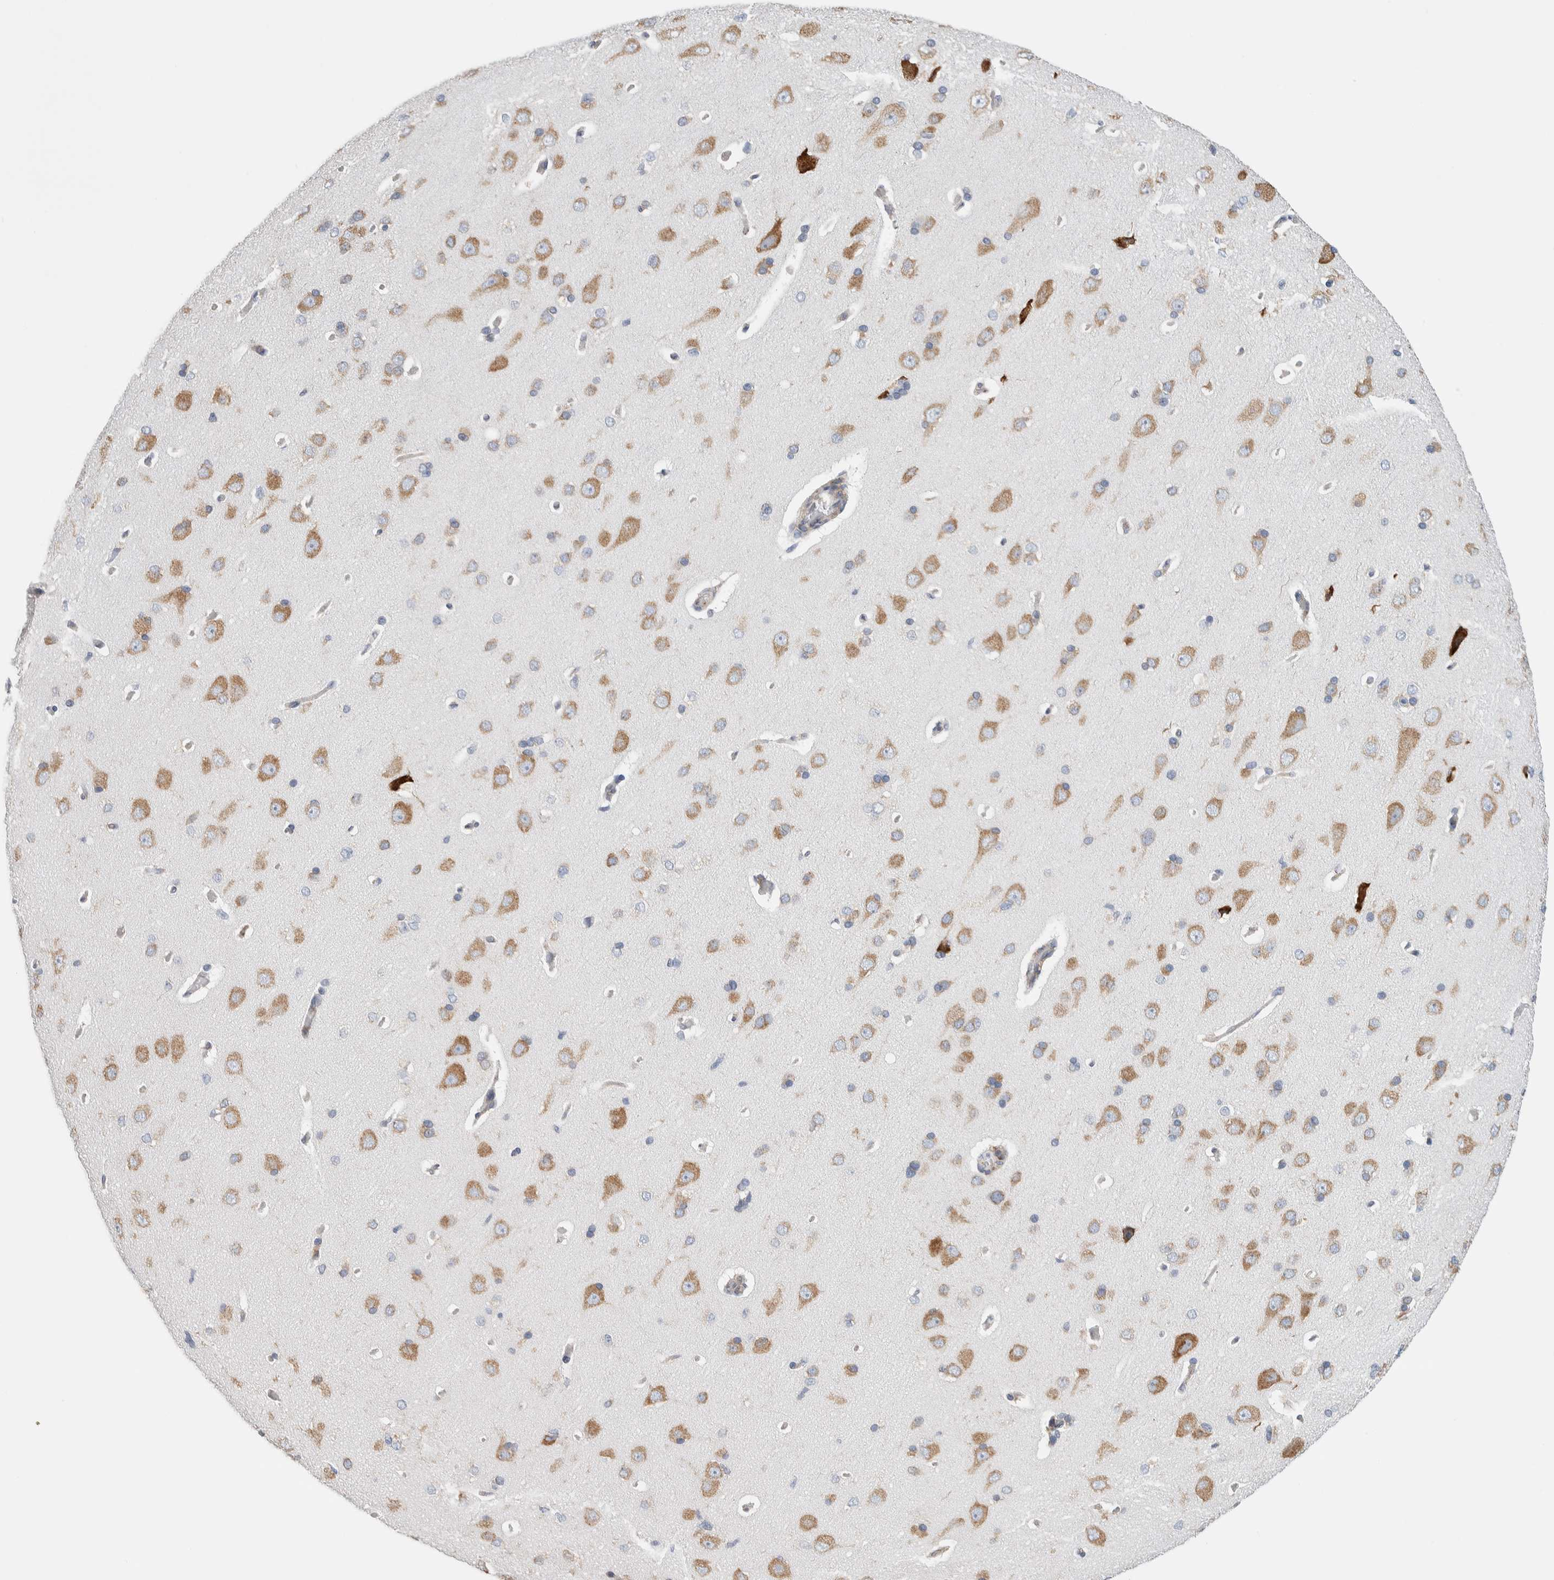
{"staining": {"intensity": "negative", "quantity": "none", "location": "none"}, "tissue": "cerebral cortex", "cell_type": "Endothelial cells", "image_type": "normal", "snomed": [{"axis": "morphology", "description": "Normal tissue, NOS"}, {"axis": "topography", "description": "Cerebral cortex"}], "caption": "IHC histopathology image of normal cerebral cortex: cerebral cortex stained with DAB shows no significant protein expression in endothelial cells.", "gene": "RACK1", "patient": {"sex": "male", "age": 62}}